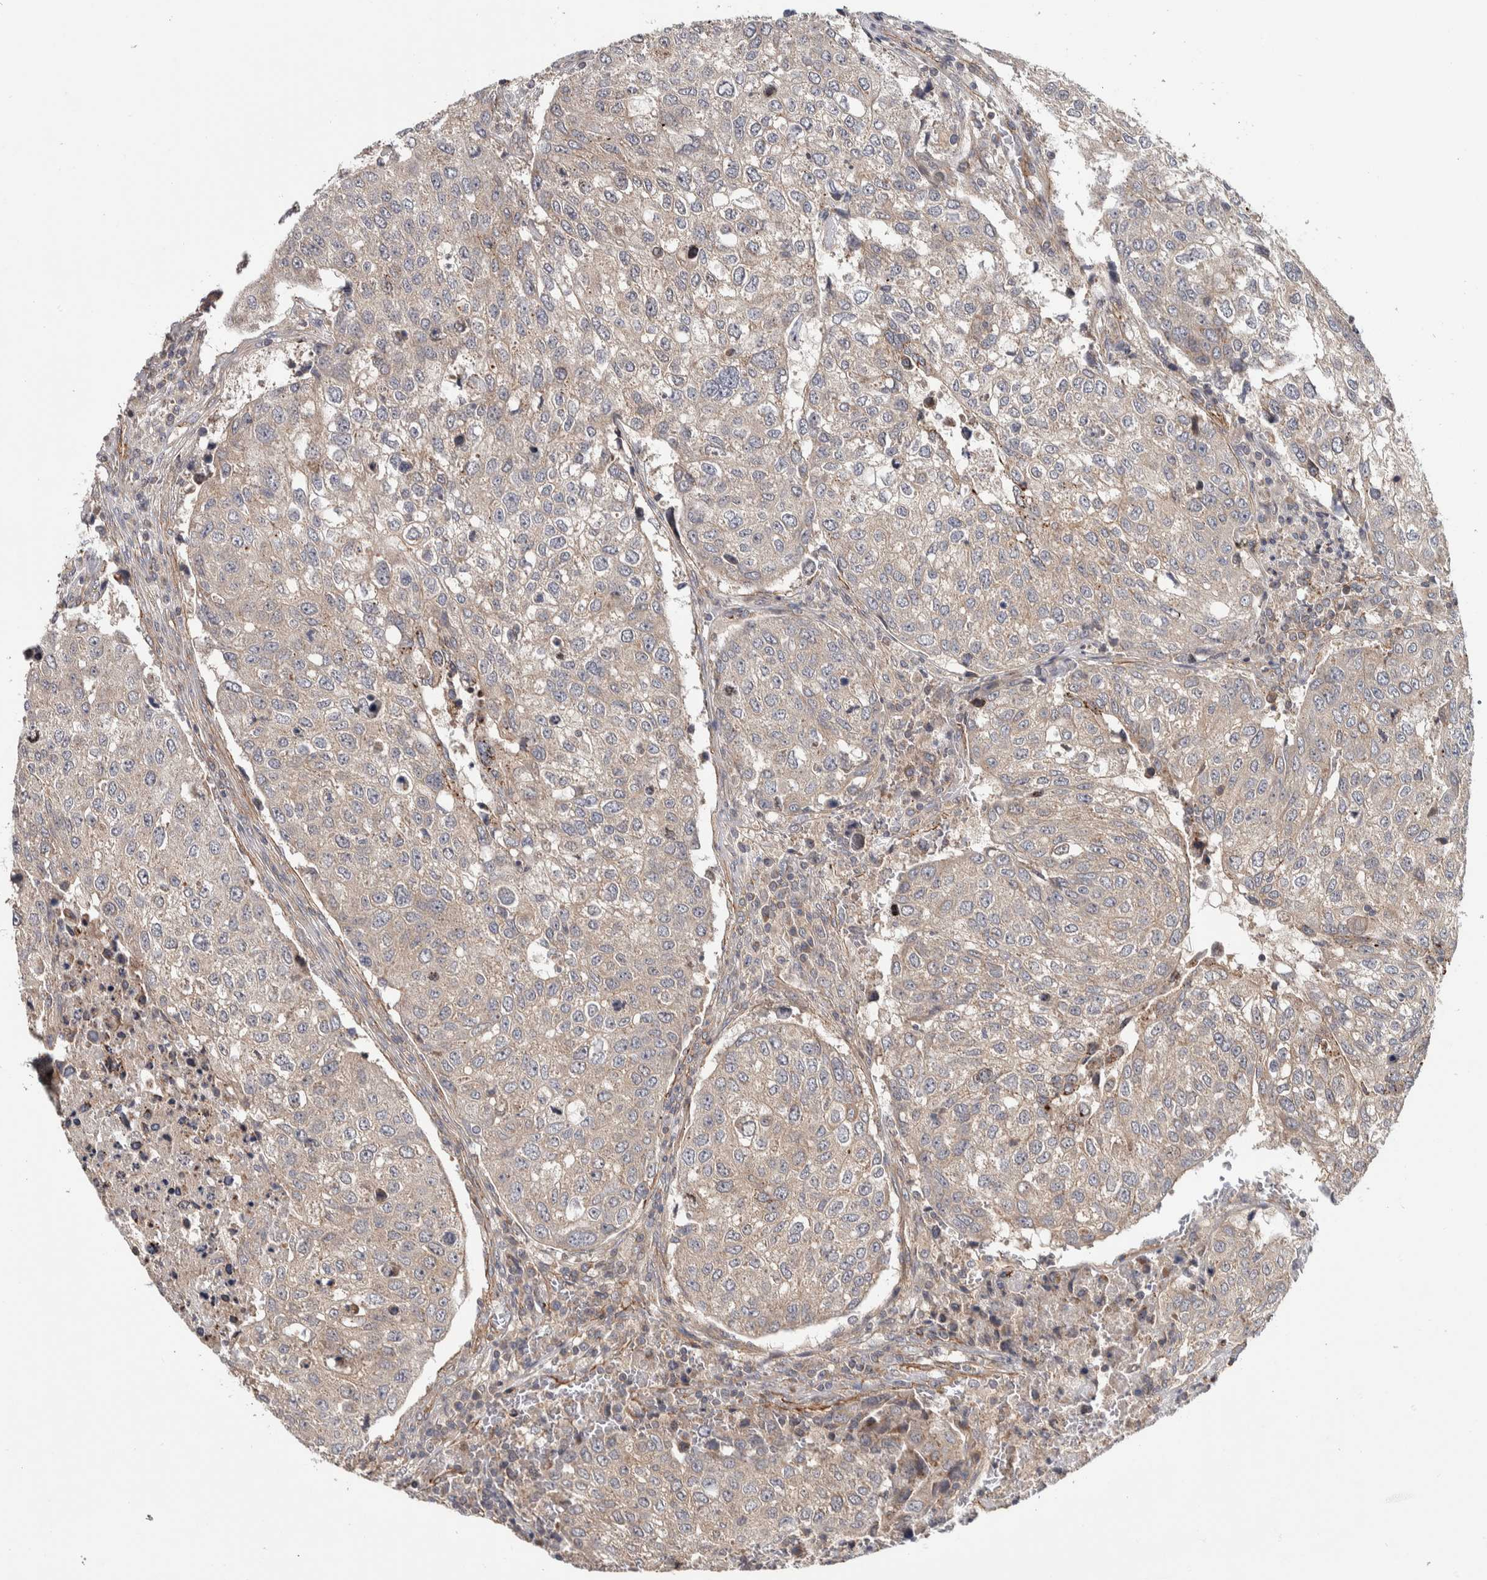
{"staining": {"intensity": "weak", "quantity": "25%-75%", "location": "cytoplasmic/membranous"}, "tissue": "urothelial cancer", "cell_type": "Tumor cells", "image_type": "cancer", "snomed": [{"axis": "morphology", "description": "Urothelial carcinoma, High grade"}, {"axis": "topography", "description": "Lymph node"}, {"axis": "topography", "description": "Urinary bladder"}], "caption": "Urothelial cancer stained with immunohistochemistry demonstrates weak cytoplasmic/membranous expression in approximately 25%-75% of tumor cells.", "gene": "CHMP4C", "patient": {"sex": "male", "age": 51}}